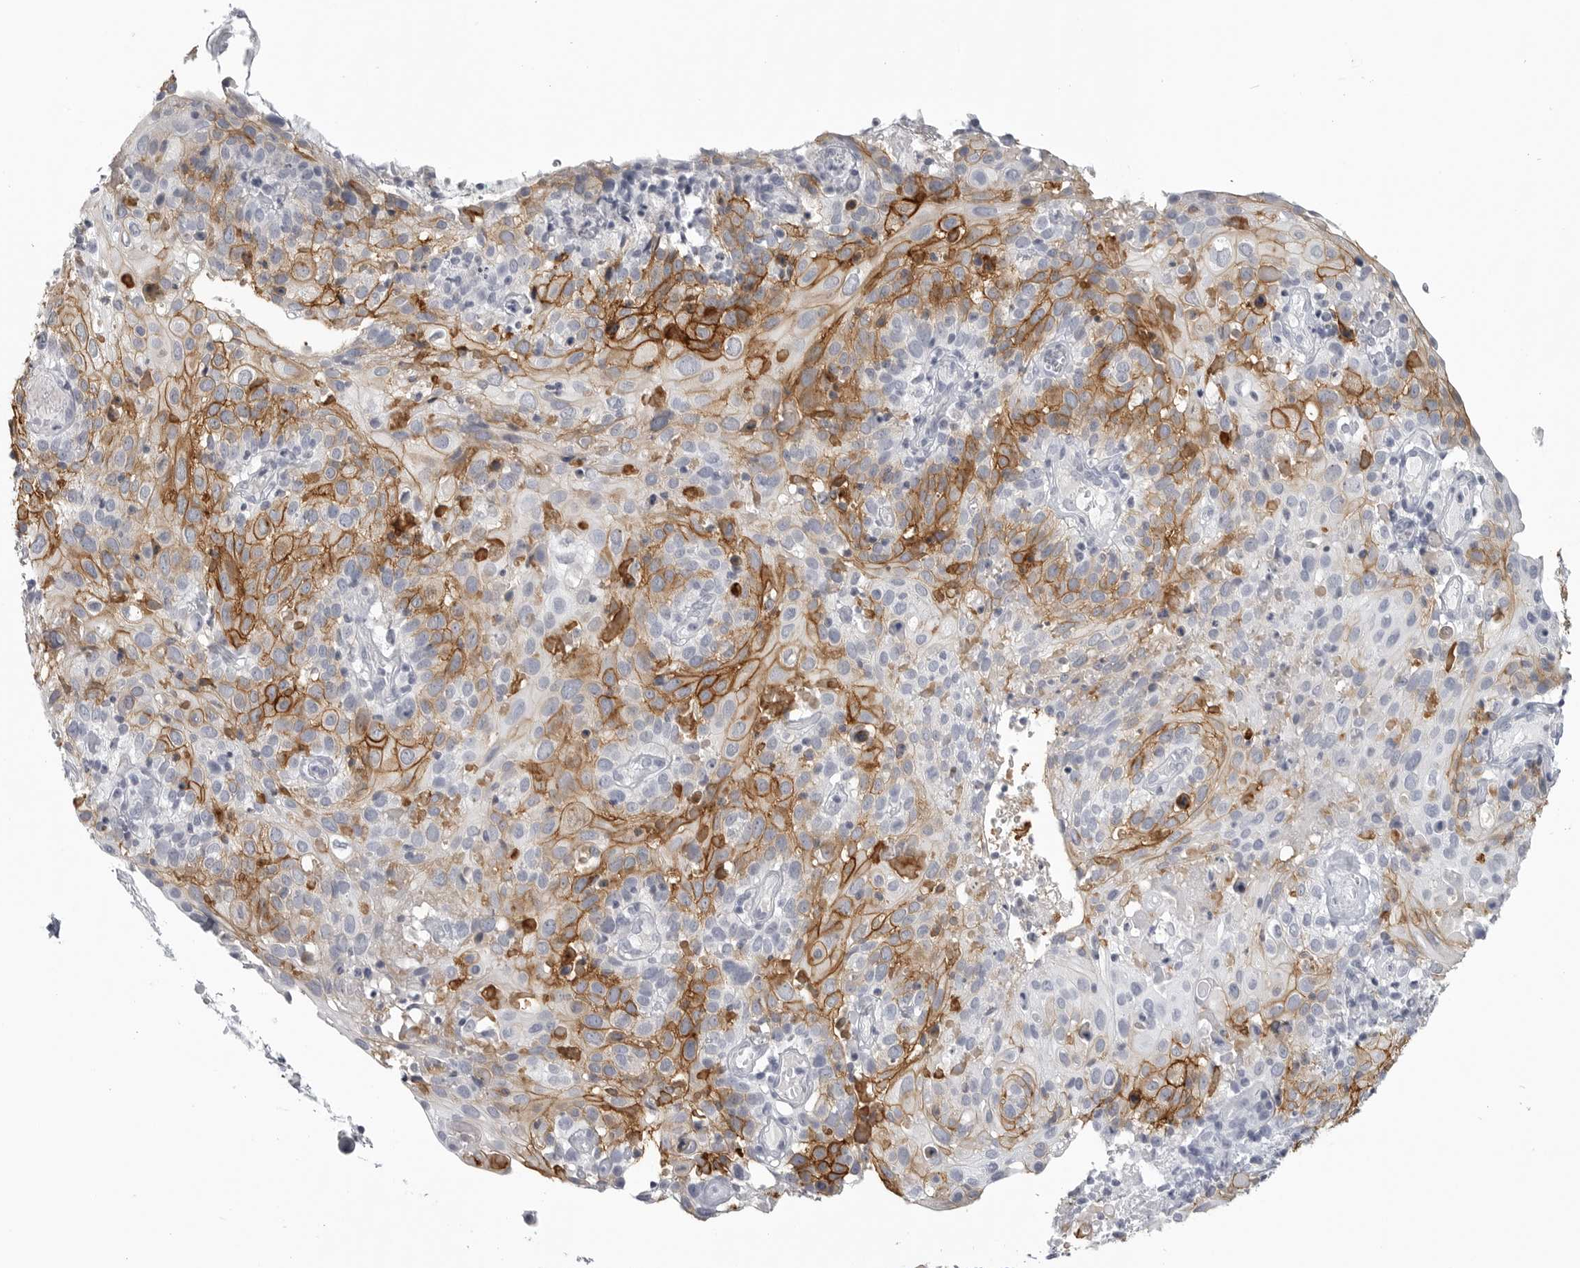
{"staining": {"intensity": "strong", "quantity": "25%-75%", "location": "cytoplasmic/membranous"}, "tissue": "cervical cancer", "cell_type": "Tumor cells", "image_type": "cancer", "snomed": [{"axis": "morphology", "description": "Squamous cell carcinoma, NOS"}, {"axis": "topography", "description": "Cervix"}], "caption": "Immunohistochemistry (IHC) histopathology image of cervical cancer stained for a protein (brown), which reveals high levels of strong cytoplasmic/membranous expression in approximately 25%-75% of tumor cells.", "gene": "LY6D", "patient": {"sex": "female", "age": 74}}